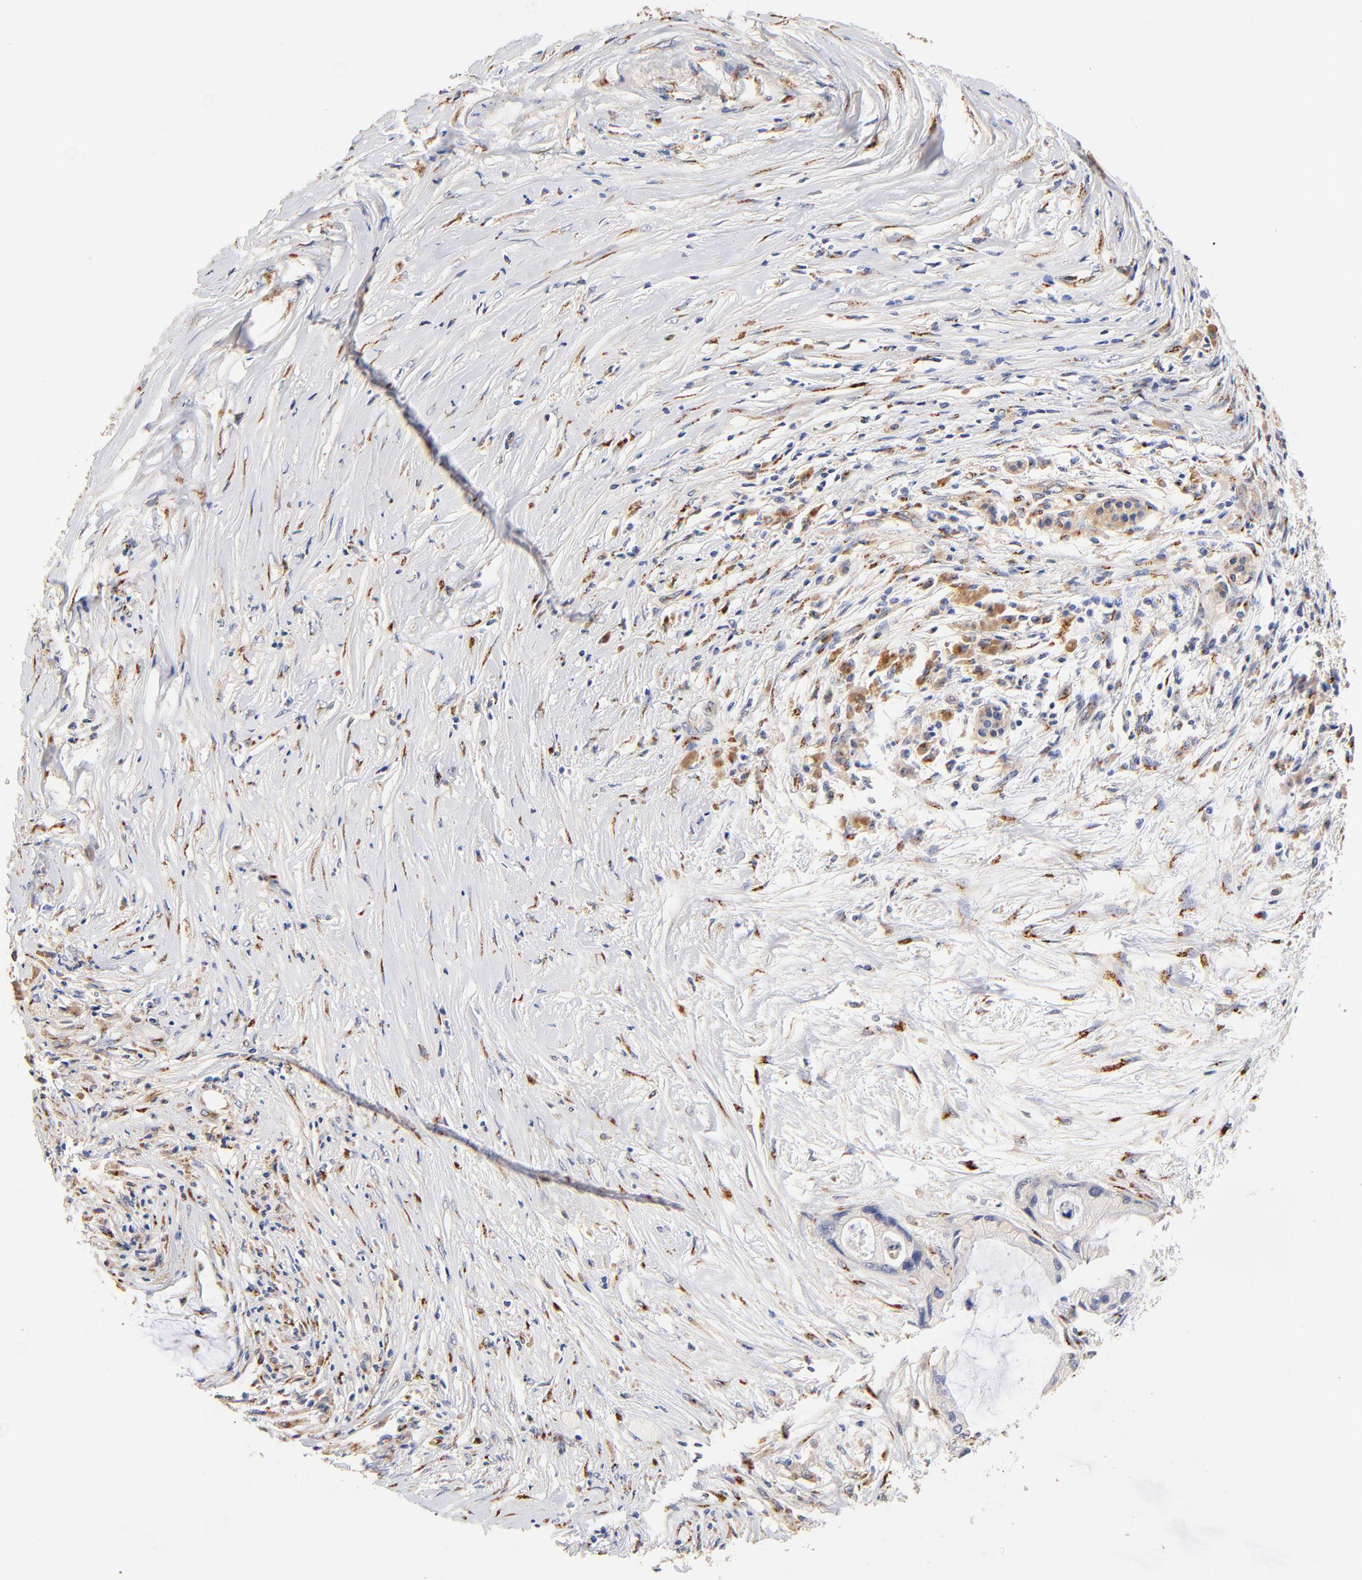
{"staining": {"intensity": "negative", "quantity": "none", "location": "none"}, "tissue": "pancreatic cancer", "cell_type": "Tumor cells", "image_type": "cancer", "snomed": [{"axis": "morphology", "description": "Adenocarcinoma, NOS"}, {"axis": "topography", "description": "Pancreas"}], "caption": "High magnification brightfield microscopy of adenocarcinoma (pancreatic) stained with DAB (brown) and counterstained with hematoxylin (blue): tumor cells show no significant expression. (DAB IHC with hematoxylin counter stain).", "gene": "FMNL3", "patient": {"sex": "female", "age": 59}}